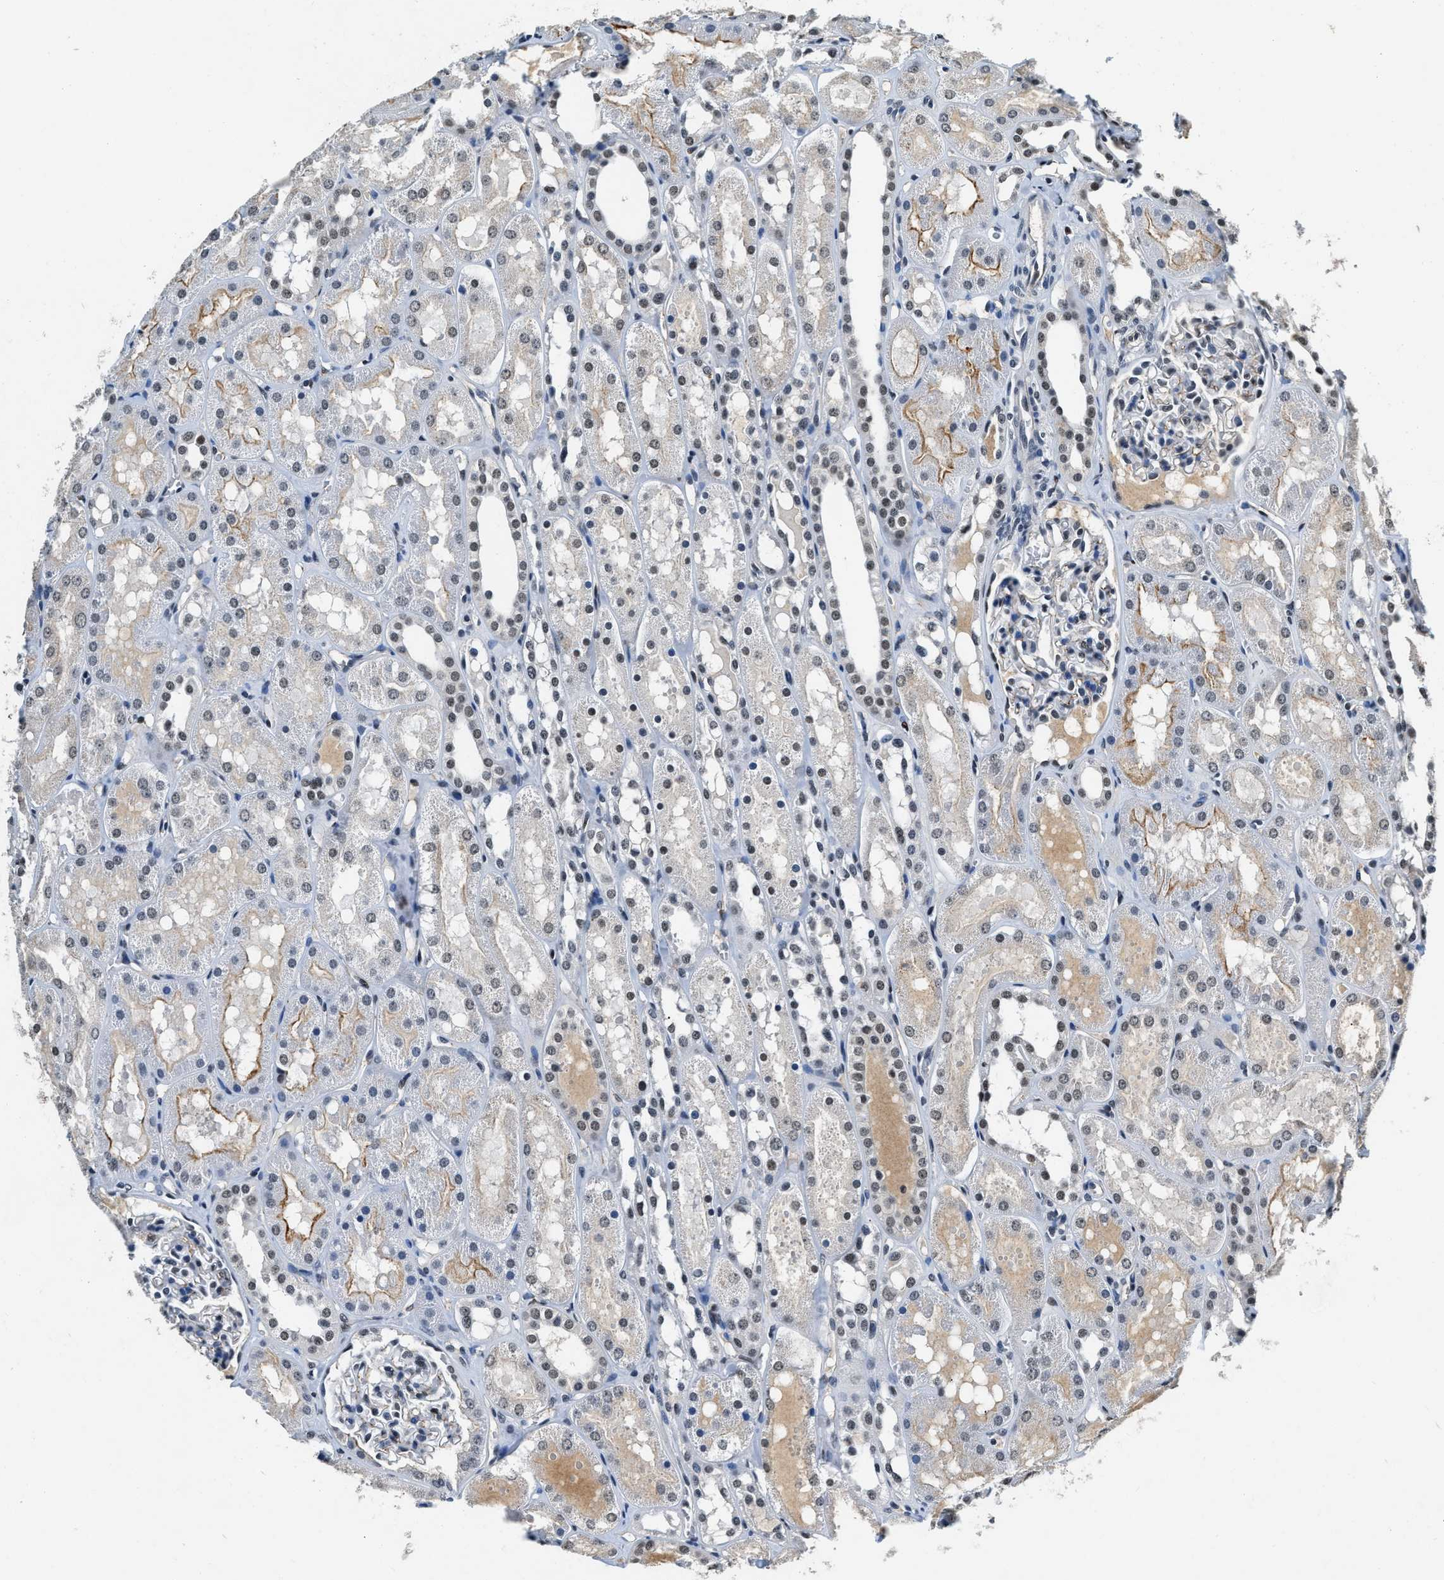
{"staining": {"intensity": "weak", "quantity": "25%-75%", "location": "nuclear"}, "tissue": "kidney", "cell_type": "Cells in glomeruli", "image_type": "normal", "snomed": [{"axis": "morphology", "description": "Normal tissue, NOS"}, {"axis": "topography", "description": "Kidney"}, {"axis": "topography", "description": "Urinary bladder"}], "caption": "Human kidney stained for a protein (brown) exhibits weak nuclear positive expression in about 25%-75% of cells in glomeruli.", "gene": "CCNE1", "patient": {"sex": "male", "age": 16}}